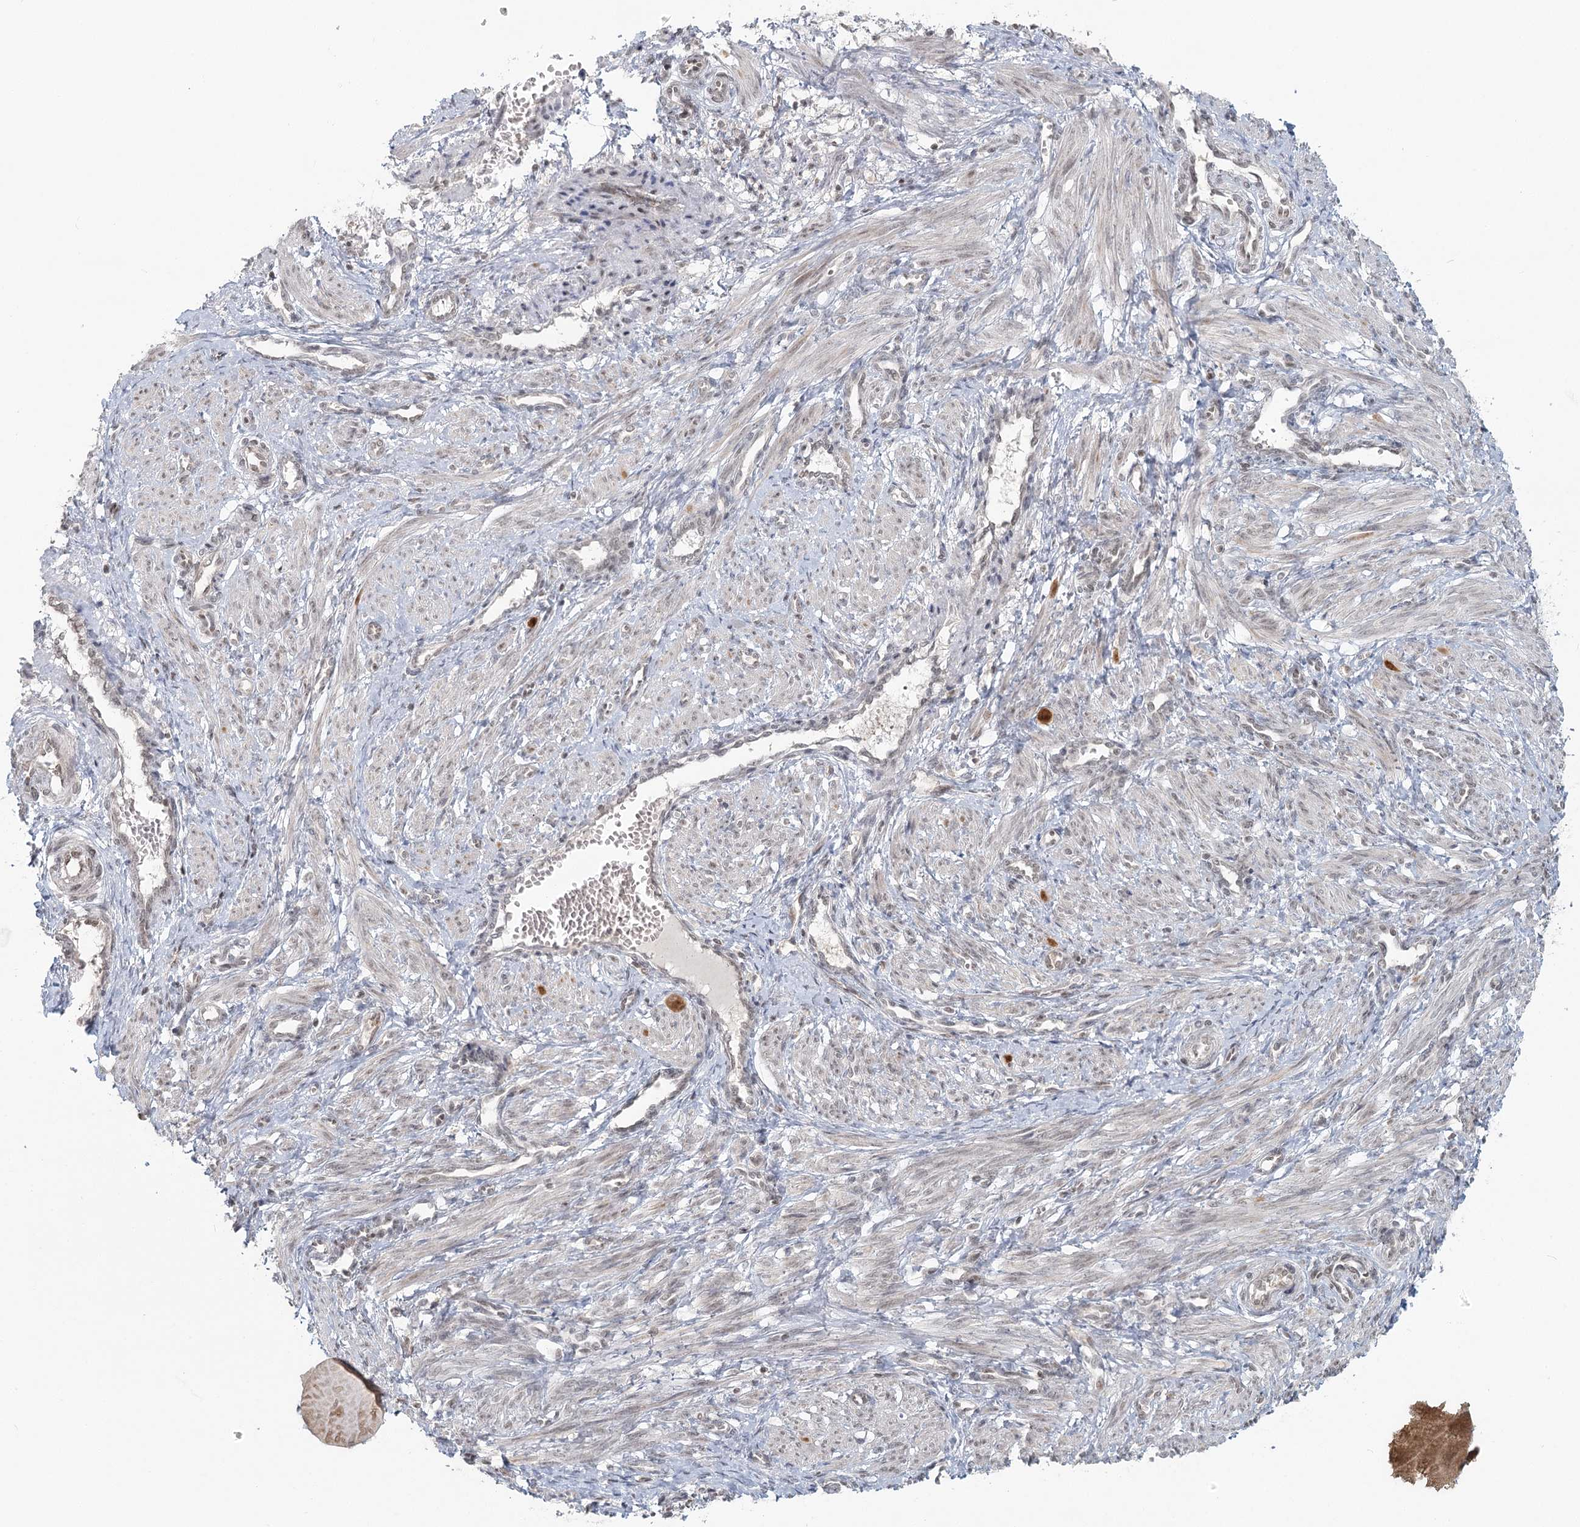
{"staining": {"intensity": "moderate", "quantity": "25%-75%", "location": "cytoplasmic/membranous,nuclear"}, "tissue": "smooth muscle", "cell_type": "Smooth muscle cells", "image_type": "normal", "snomed": [{"axis": "morphology", "description": "Normal tissue, NOS"}, {"axis": "topography", "description": "Endometrium"}], "caption": "A brown stain highlights moderate cytoplasmic/membranous,nuclear staining of a protein in smooth muscle cells of normal human smooth muscle. The protein is shown in brown color, while the nuclei are stained blue.", "gene": "R3HCC1L", "patient": {"sex": "female", "age": 33}}